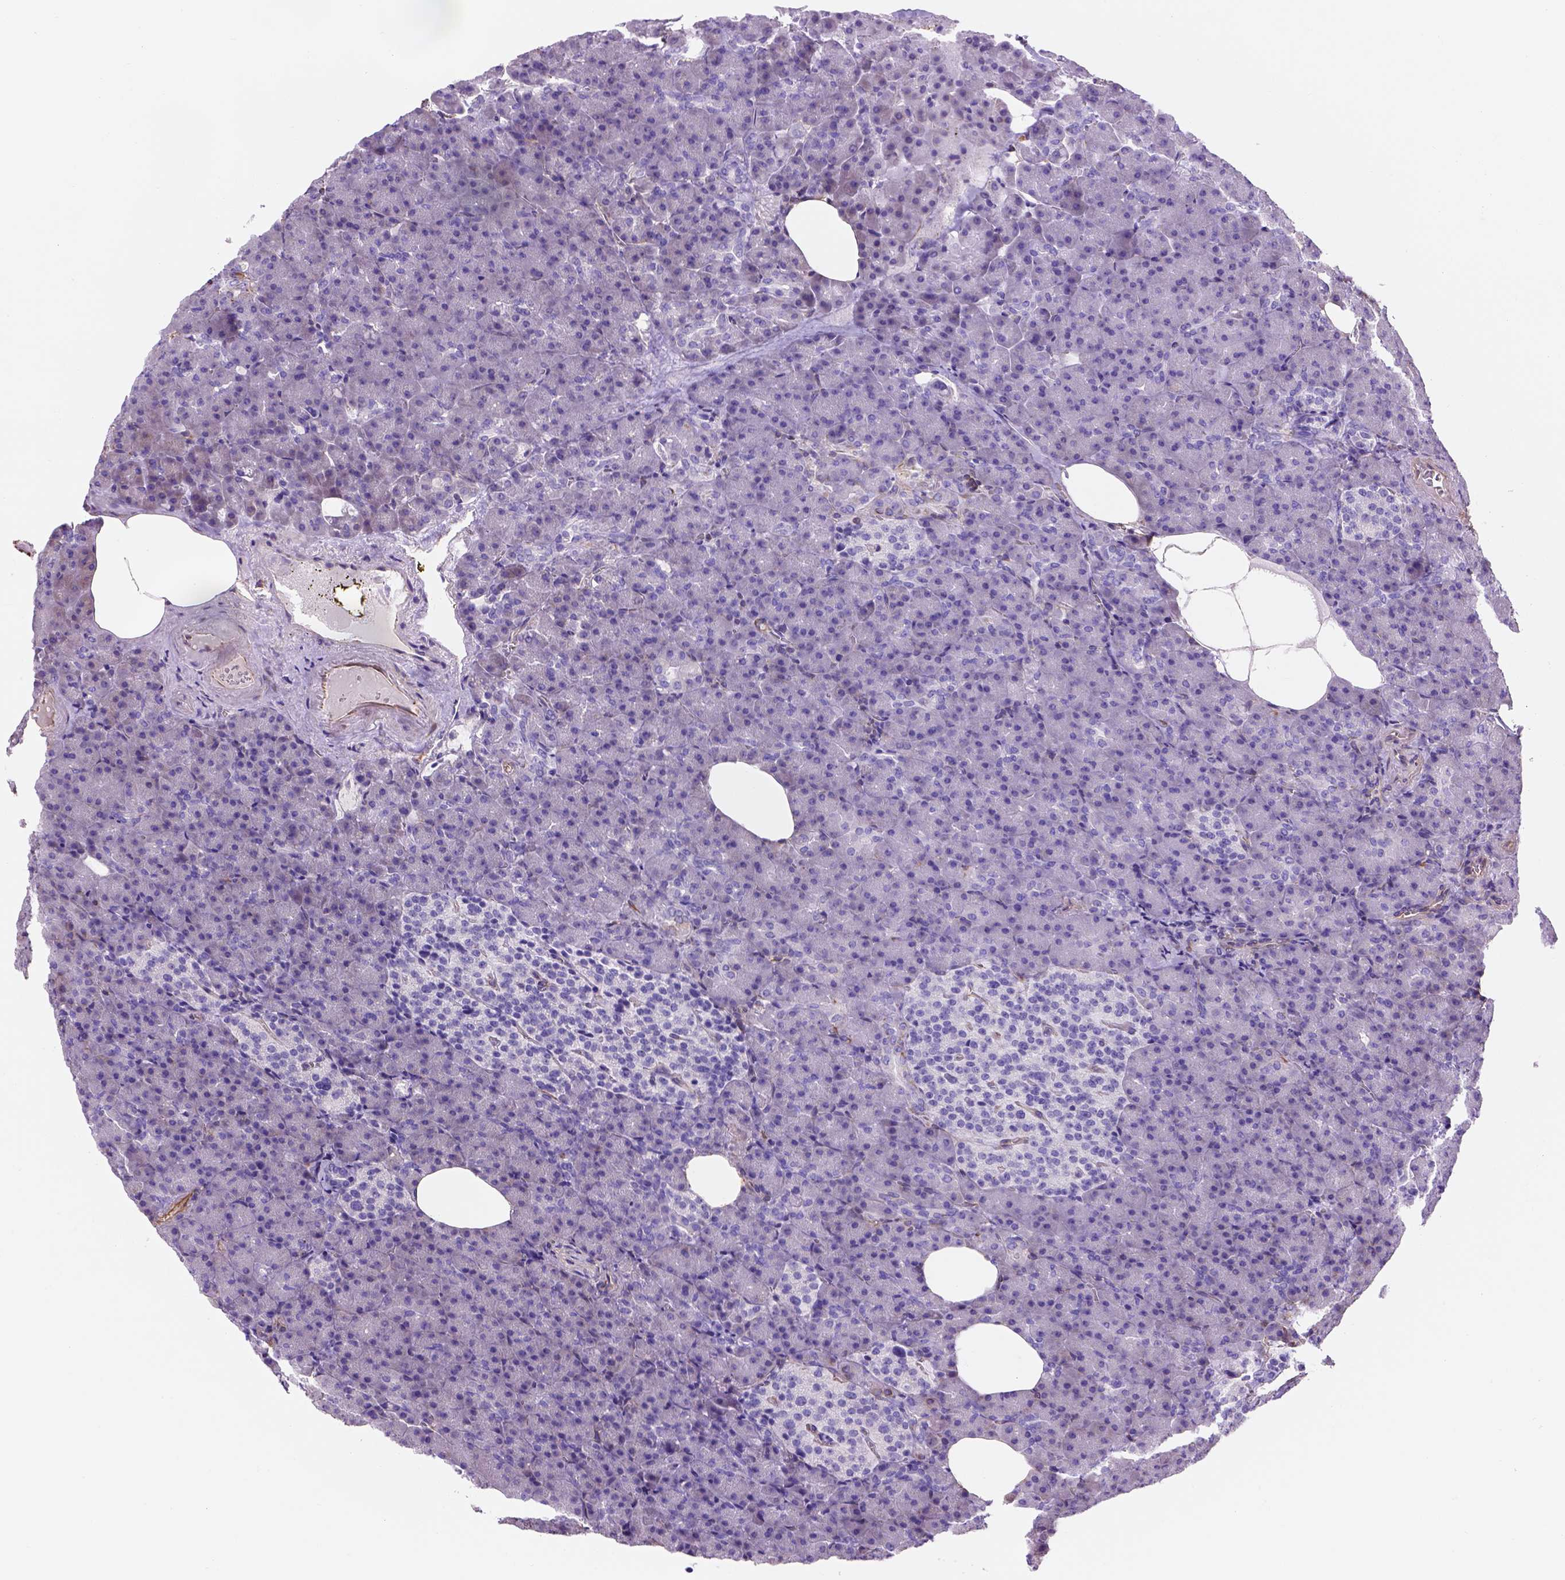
{"staining": {"intensity": "negative", "quantity": "none", "location": "none"}, "tissue": "pancreas", "cell_type": "Exocrine glandular cells", "image_type": "normal", "snomed": [{"axis": "morphology", "description": "Normal tissue, NOS"}, {"axis": "topography", "description": "Pancreas"}], "caption": "Immunohistochemistry (IHC) of unremarkable human pancreas reveals no positivity in exocrine glandular cells.", "gene": "ZZZ3", "patient": {"sex": "female", "age": 74}}